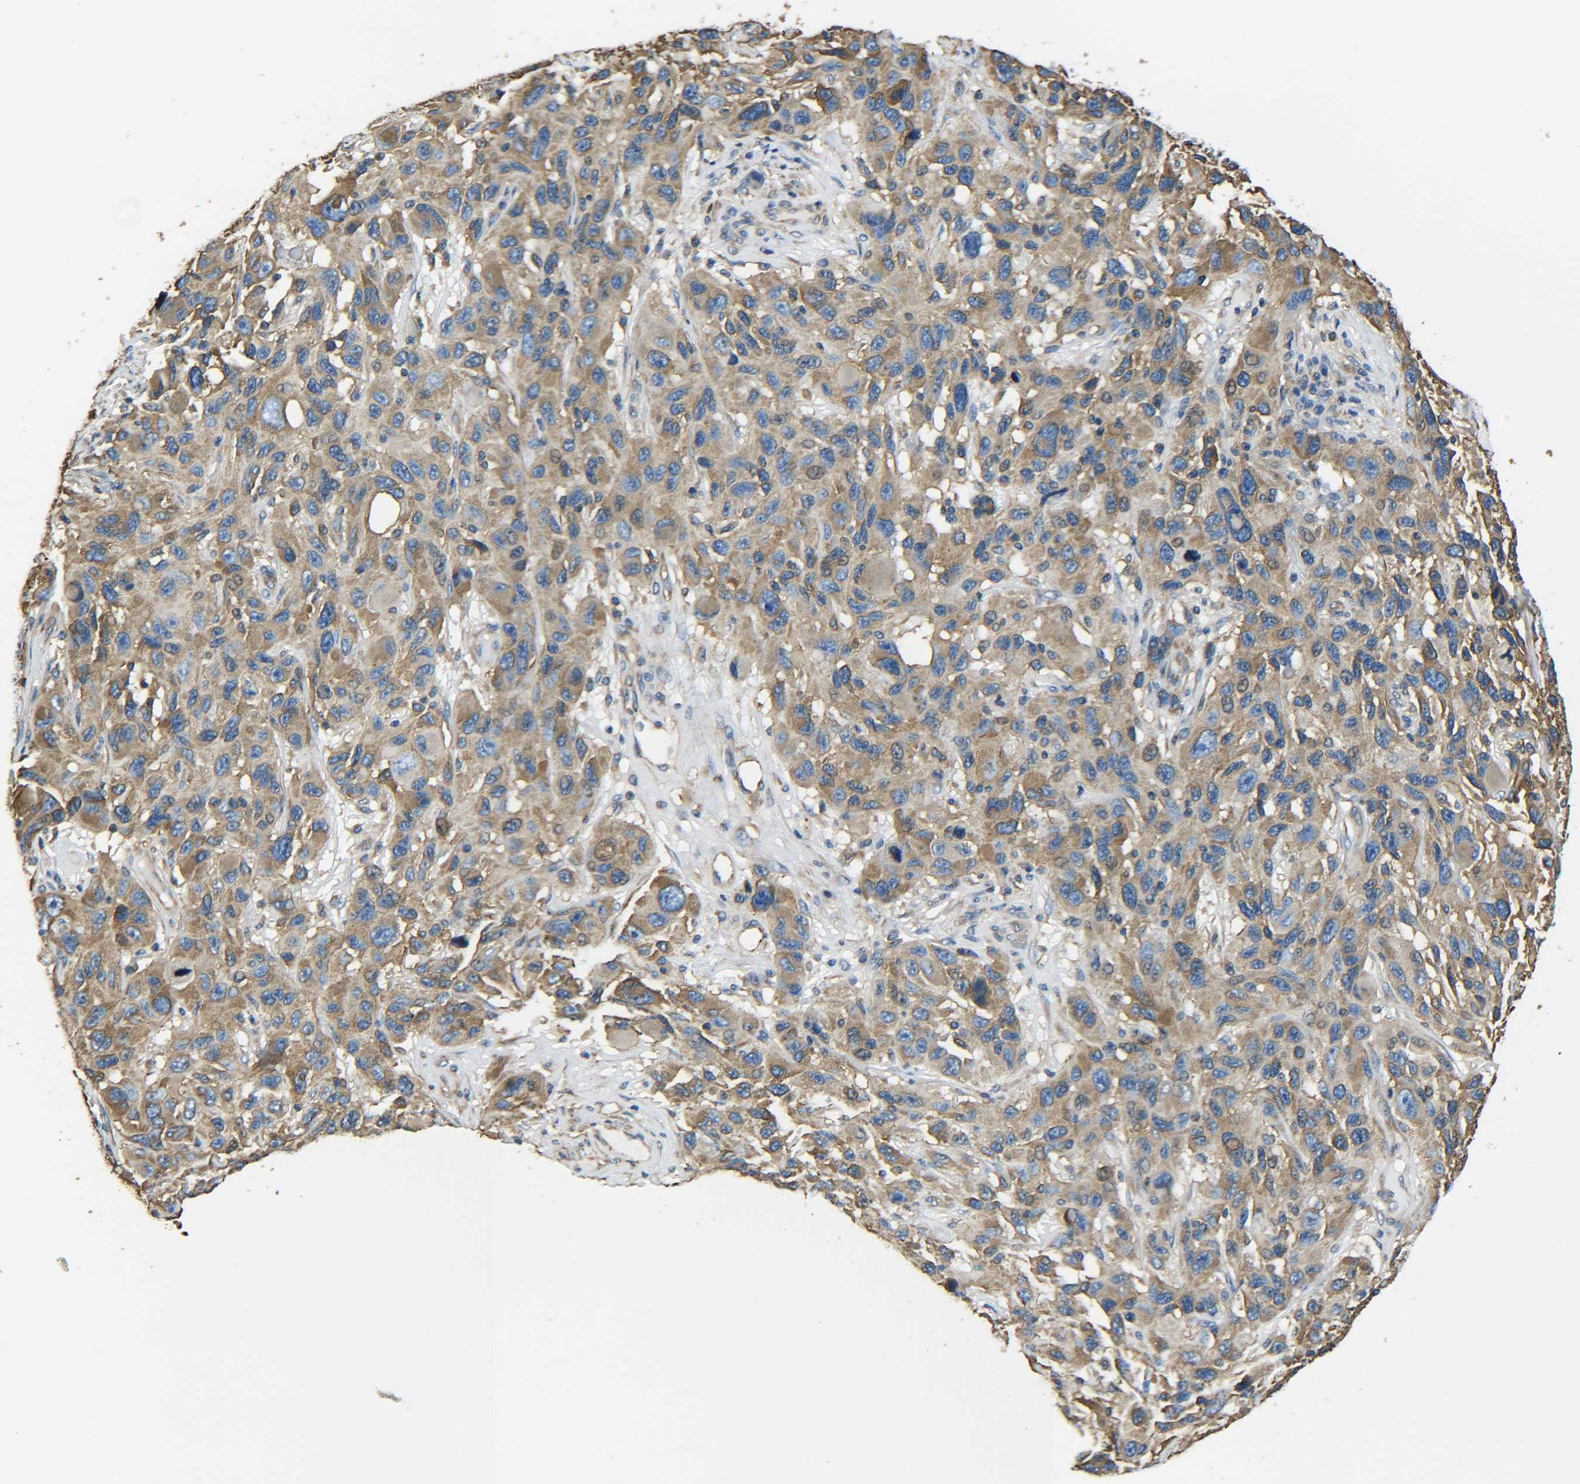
{"staining": {"intensity": "moderate", "quantity": ">75%", "location": "cytoplasmic/membranous"}, "tissue": "melanoma", "cell_type": "Tumor cells", "image_type": "cancer", "snomed": [{"axis": "morphology", "description": "Malignant melanoma, NOS"}, {"axis": "topography", "description": "Skin"}], "caption": "Brown immunohistochemical staining in malignant melanoma displays moderate cytoplasmic/membranous expression in approximately >75% of tumor cells.", "gene": "TUBB", "patient": {"sex": "male", "age": 53}}